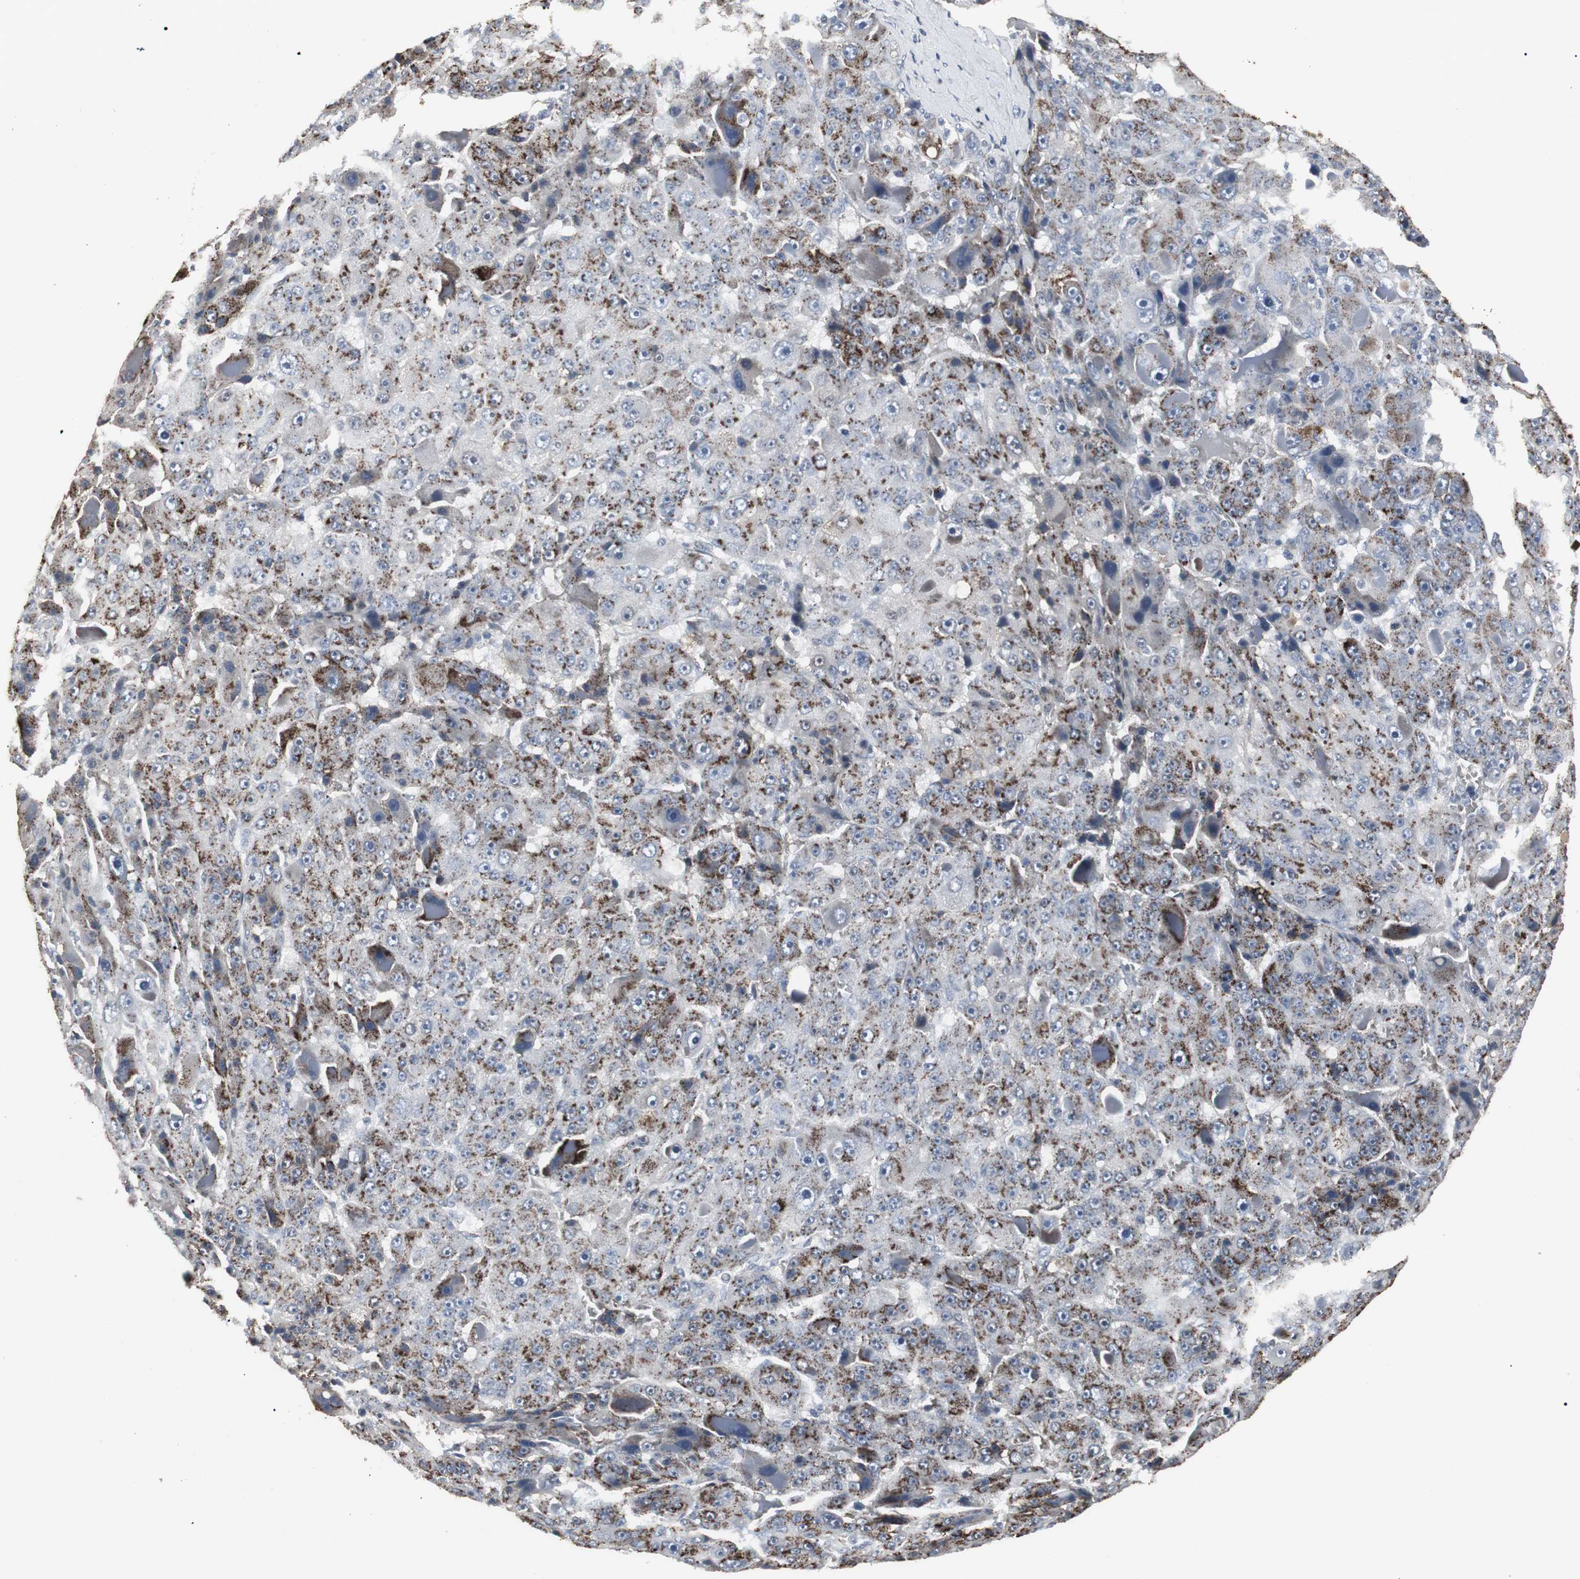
{"staining": {"intensity": "strong", "quantity": "25%-75%", "location": "cytoplasmic/membranous"}, "tissue": "liver cancer", "cell_type": "Tumor cells", "image_type": "cancer", "snomed": [{"axis": "morphology", "description": "Carcinoma, Hepatocellular, NOS"}, {"axis": "topography", "description": "Liver"}], "caption": "A photomicrograph showing strong cytoplasmic/membranous staining in approximately 25%-75% of tumor cells in liver cancer, as visualized by brown immunohistochemical staining.", "gene": "ACAA1", "patient": {"sex": "male", "age": 76}}